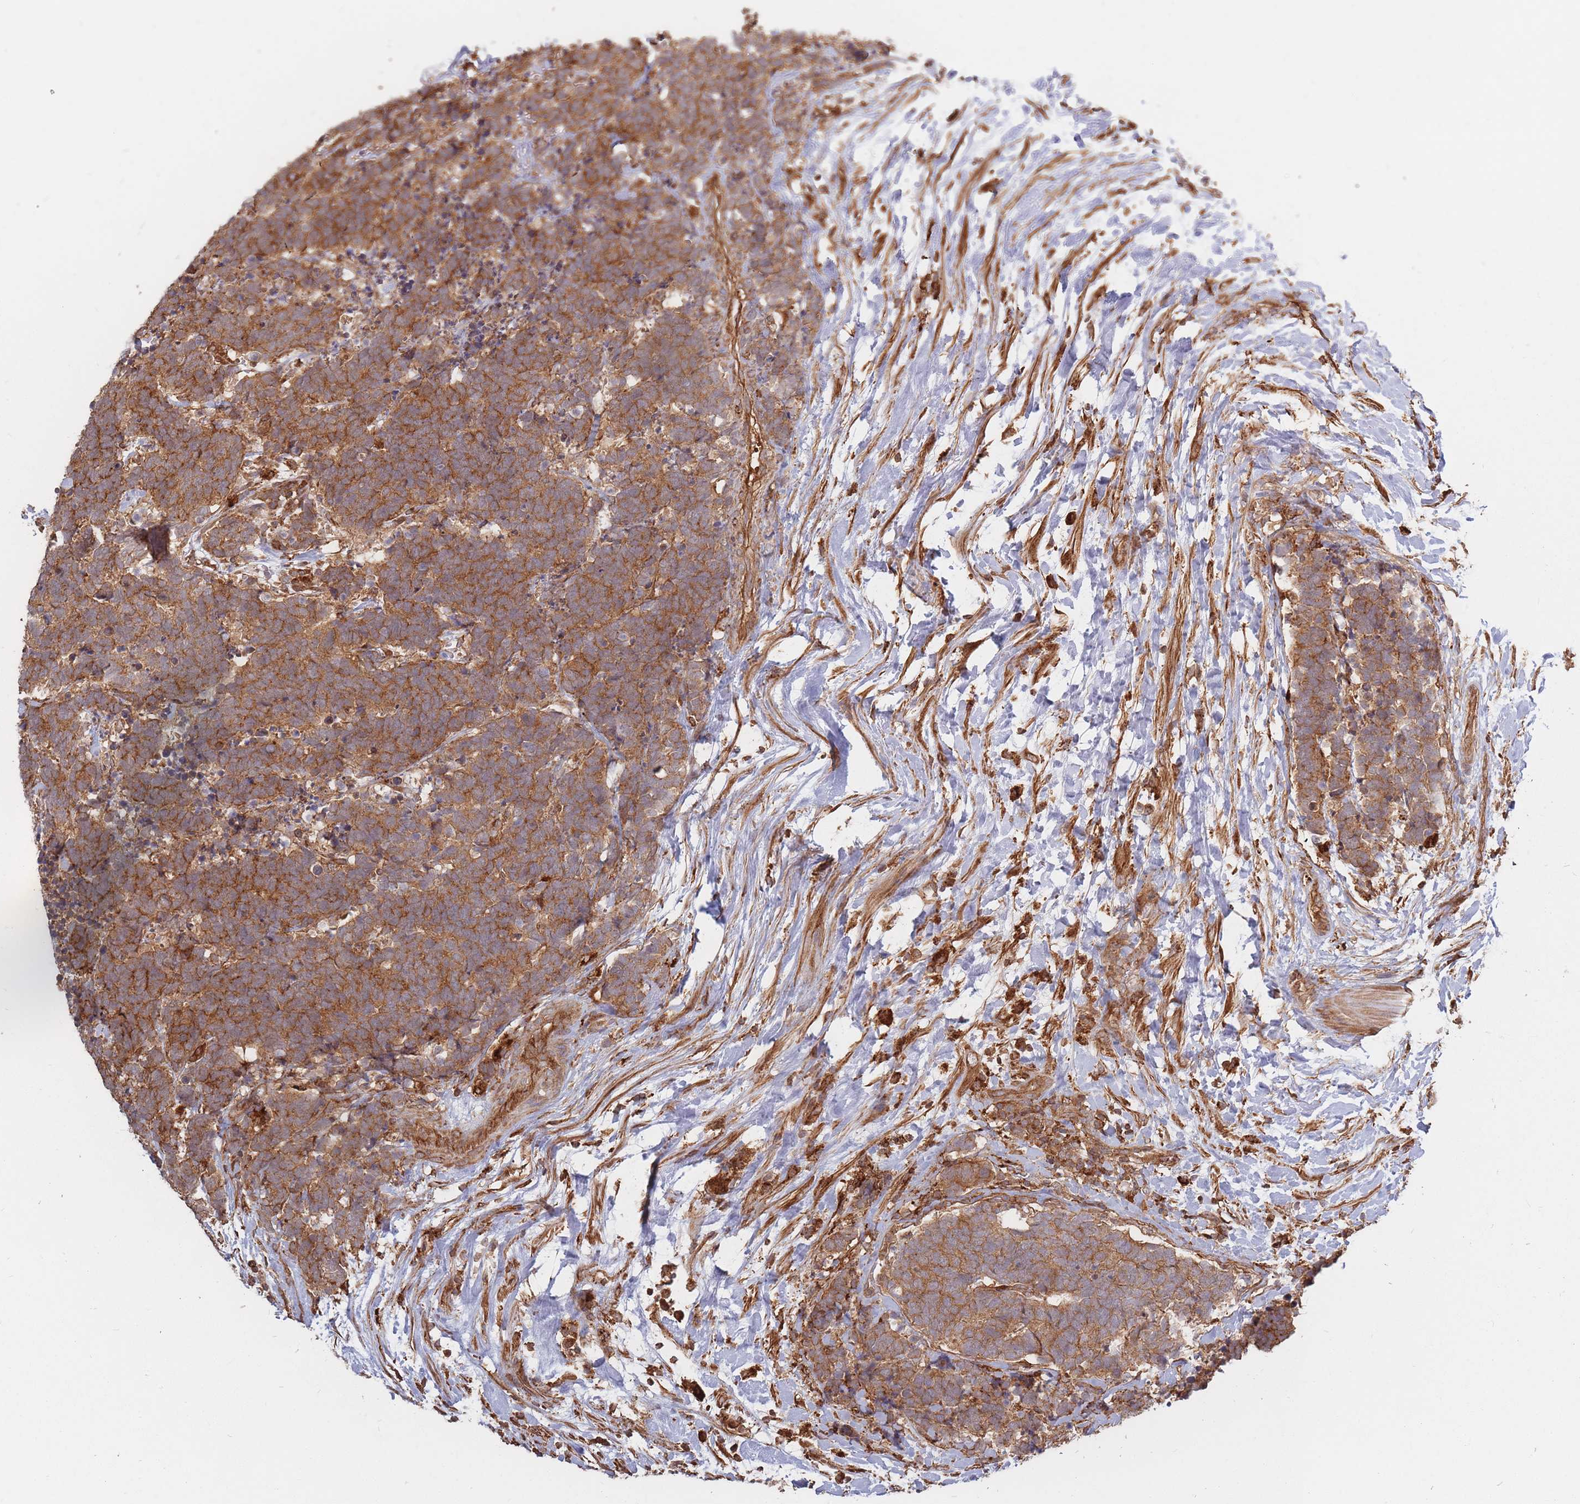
{"staining": {"intensity": "strong", "quantity": ">75%", "location": "cytoplasmic/membranous"}, "tissue": "carcinoid", "cell_type": "Tumor cells", "image_type": "cancer", "snomed": [{"axis": "morphology", "description": "Carcinoma, NOS"}, {"axis": "morphology", "description": "Carcinoid, malignant, NOS"}, {"axis": "topography", "description": "Prostate"}], "caption": "Immunohistochemical staining of malignant carcinoid displays high levels of strong cytoplasmic/membranous expression in about >75% of tumor cells.", "gene": "RASSF2", "patient": {"sex": "male", "age": 57}}